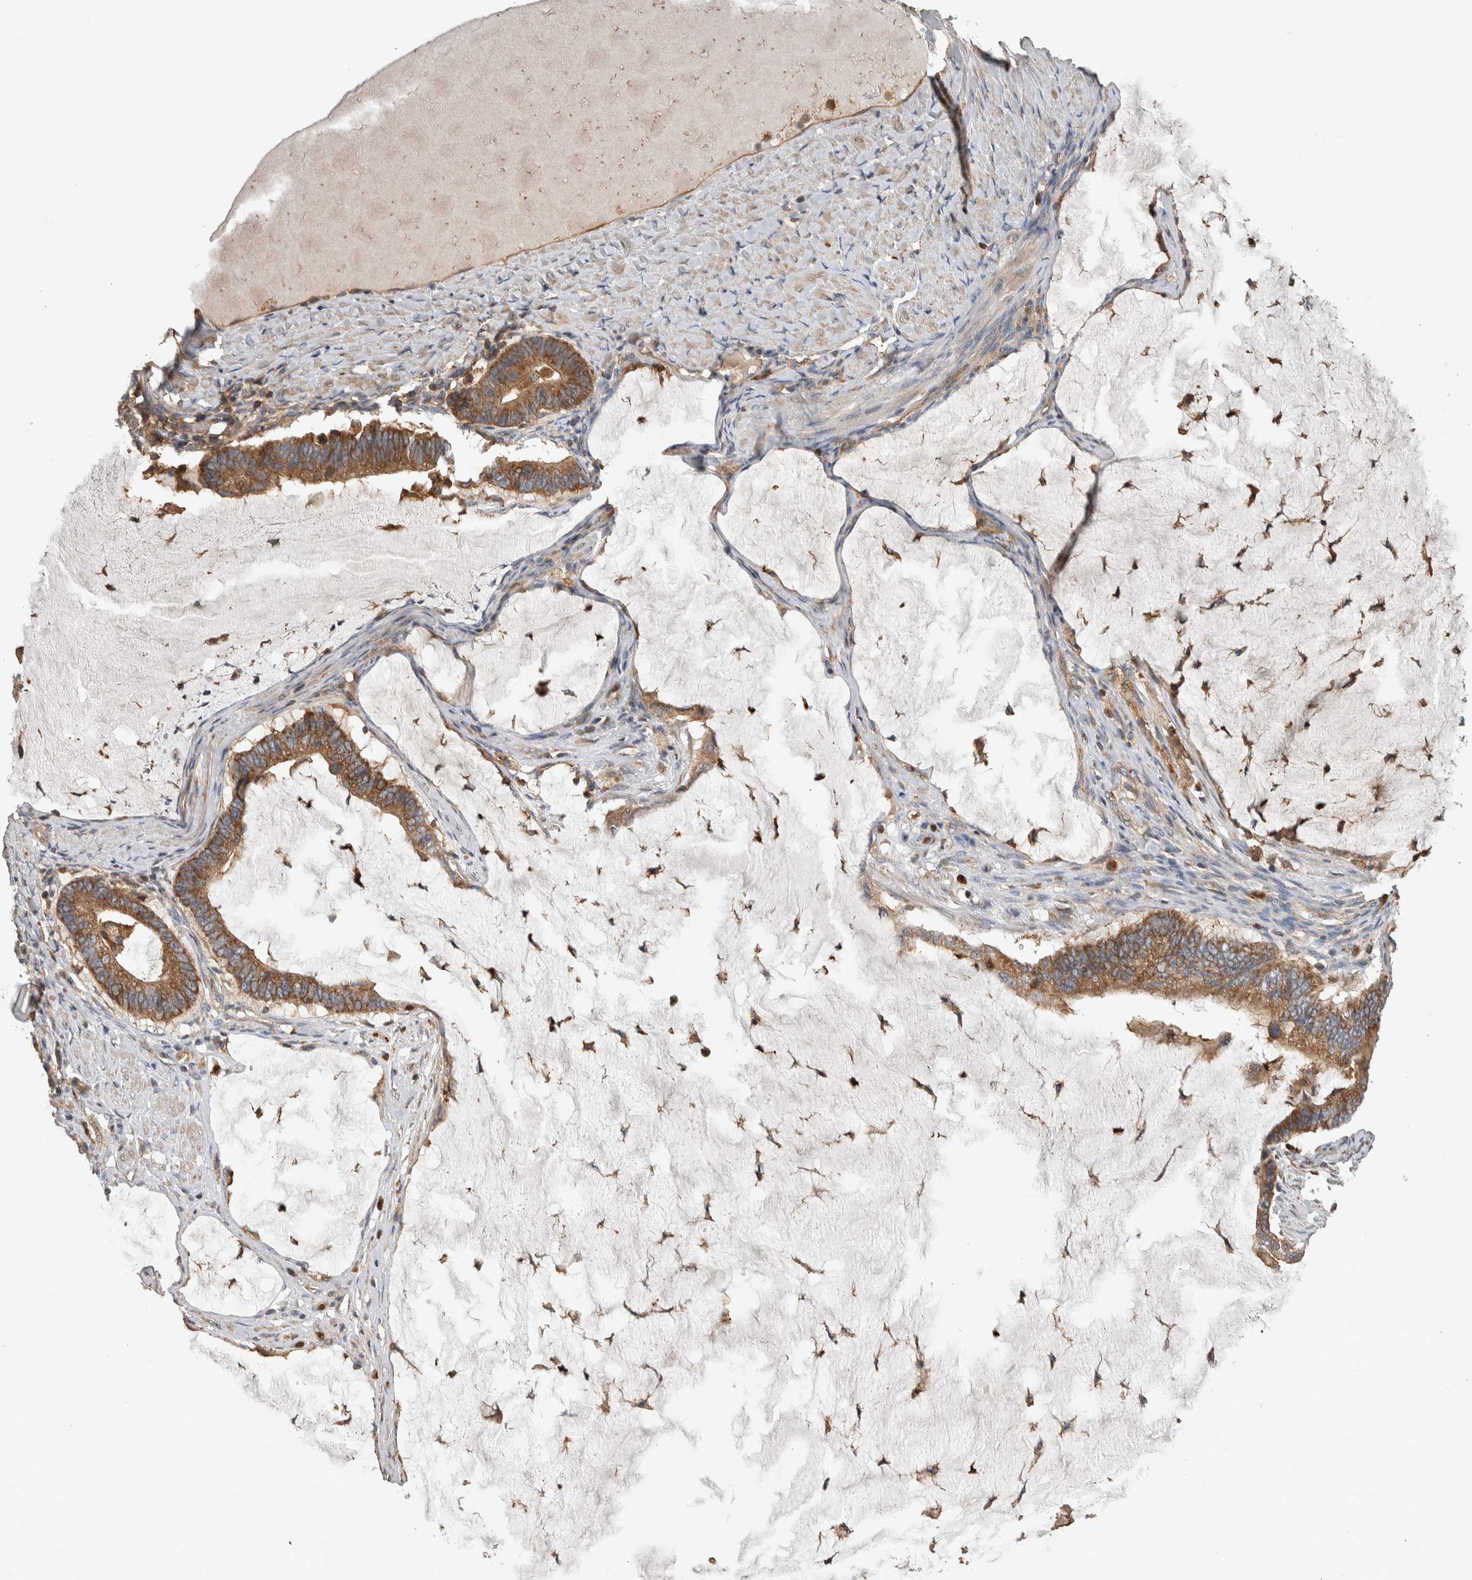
{"staining": {"intensity": "moderate", "quantity": ">75%", "location": "cytoplasmic/membranous"}, "tissue": "ovarian cancer", "cell_type": "Tumor cells", "image_type": "cancer", "snomed": [{"axis": "morphology", "description": "Cystadenocarcinoma, mucinous, NOS"}, {"axis": "topography", "description": "Ovary"}], "caption": "A photomicrograph showing moderate cytoplasmic/membranous positivity in about >75% of tumor cells in mucinous cystadenocarcinoma (ovarian), as visualized by brown immunohistochemical staining.", "gene": "SDCBP", "patient": {"sex": "female", "age": 61}}